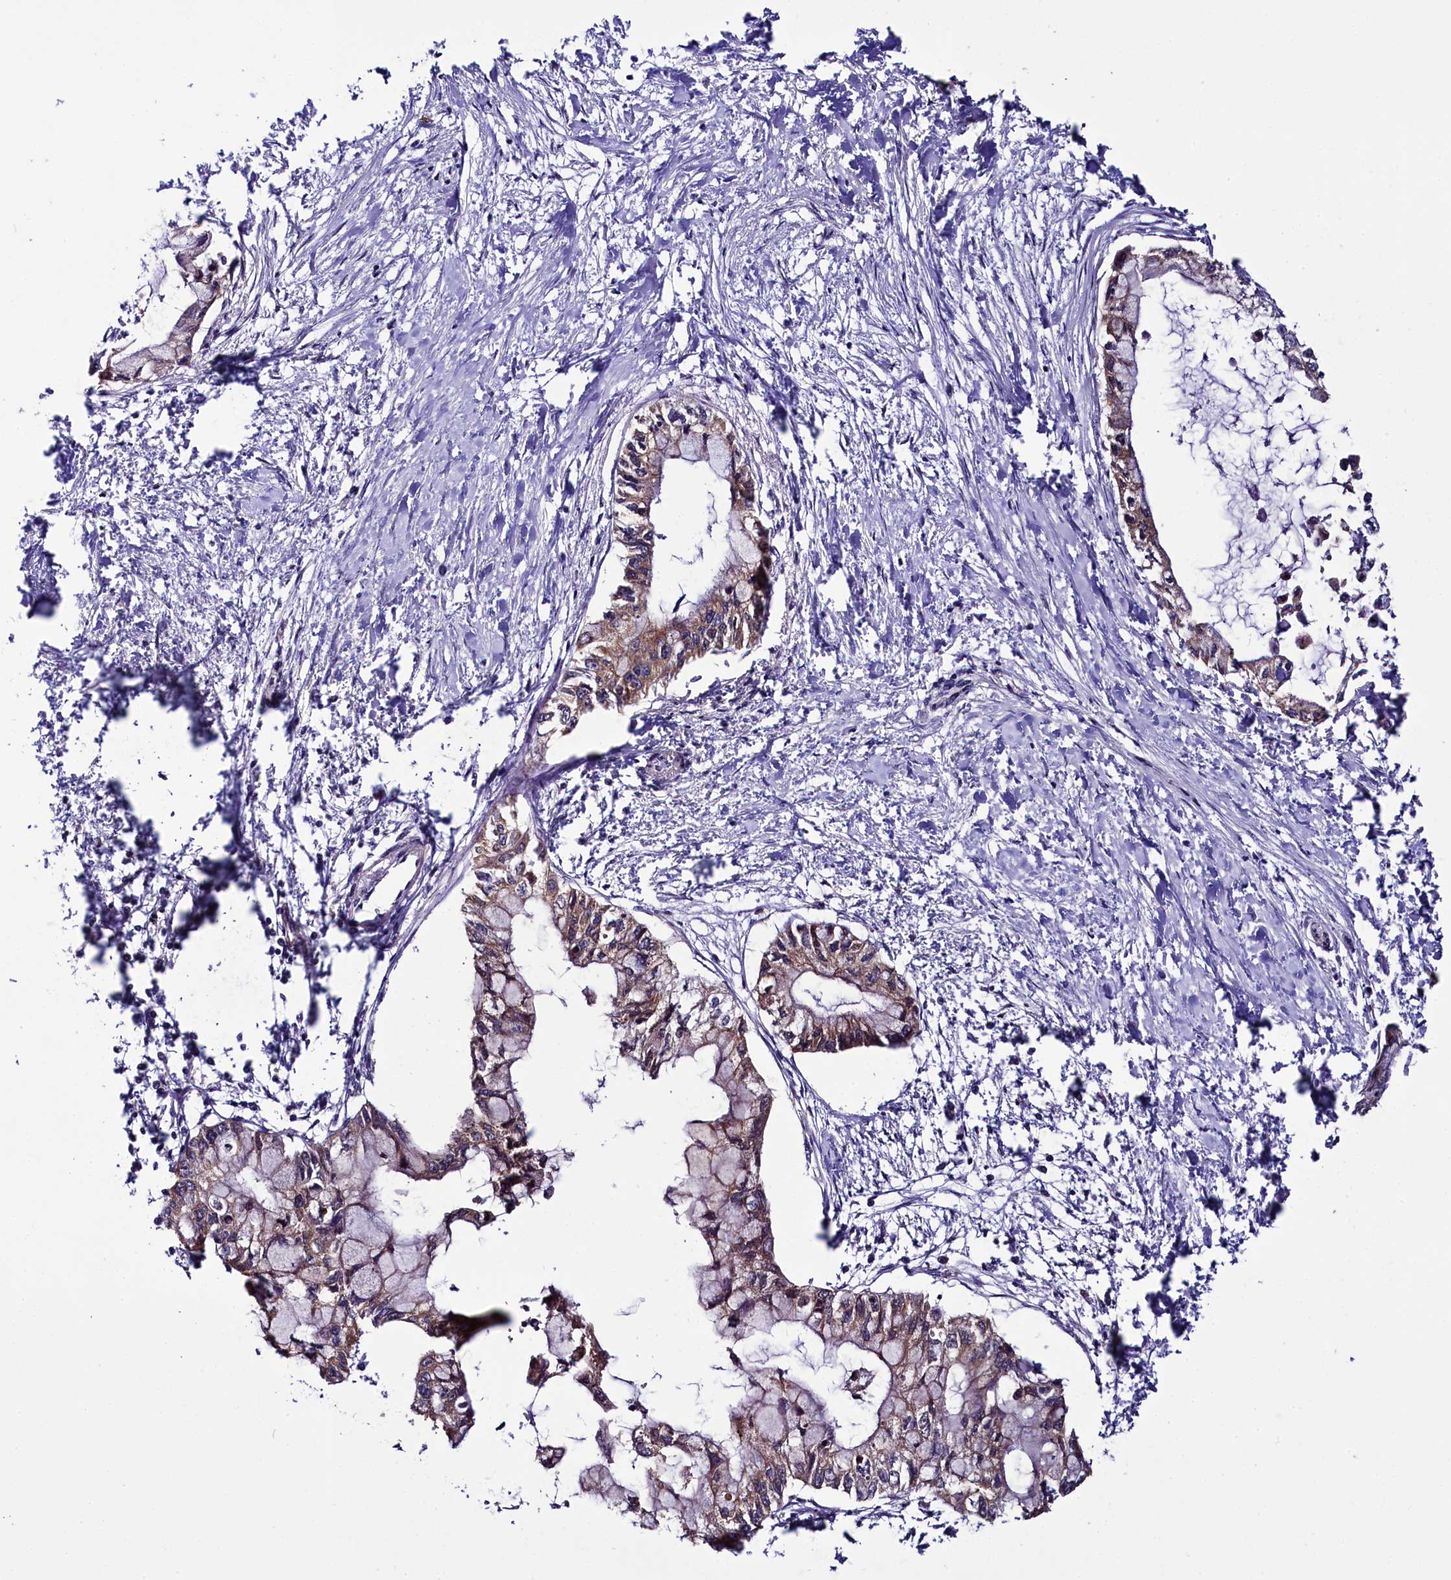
{"staining": {"intensity": "moderate", "quantity": "<25%", "location": "cytoplasmic/membranous"}, "tissue": "pancreatic cancer", "cell_type": "Tumor cells", "image_type": "cancer", "snomed": [{"axis": "morphology", "description": "Adenocarcinoma, NOS"}, {"axis": "topography", "description": "Pancreas"}], "caption": "High-magnification brightfield microscopy of pancreatic cancer (adenocarcinoma) stained with DAB (brown) and counterstained with hematoxylin (blue). tumor cells exhibit moderate cytoplasmic/membranous positivity is identified in about<25% of cells.", "gene": "RPUSD2", "patient": {"sex": "male", "age": 48}}